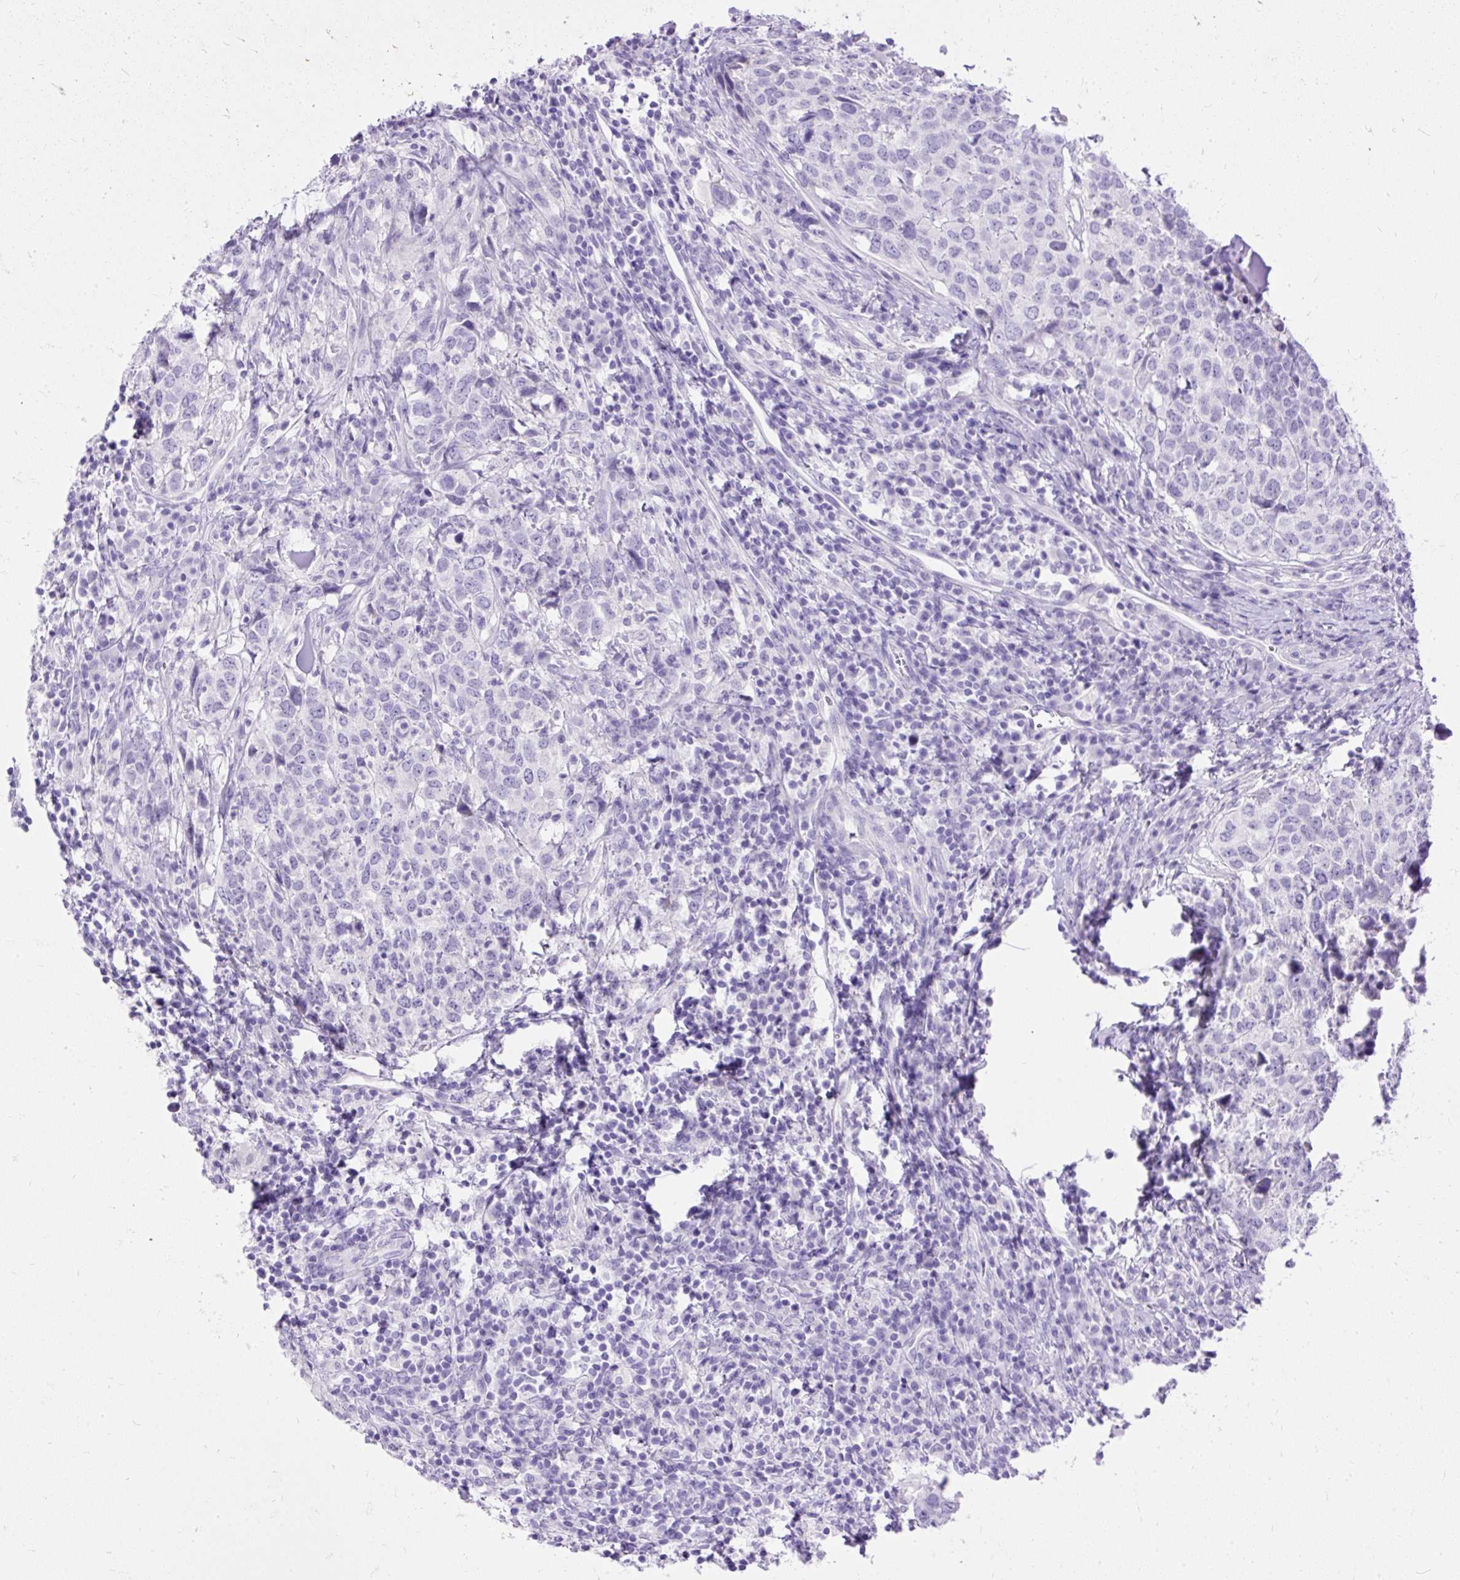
{"staining": {"intensity": "negative", "quantity": "none", "location": "none"}, "tissue": "head and neck cancer", "cell_type": "Tumor cells", "image_type": "cancer", "snomed": [{"axis": "morphology", "description": "Normal tissue, NOS"}, {"axis": "morphology", "description": "Squamous cell carcinoma, NOS"}, {"axis": "topography", "description": "Skeletal muscle"}, {"axis": "topography", "description": "Vascular tissue"}, {"axis": "topography", "description": "Peripheral nerve tissue"}, {"axis": "topography", "description": "Head-Neck"}], "caption": "The IHC photomicrograph has no significant positivity in tumor cells of head and neck squamous cell carcinoma tissue.", "gene": "HEY1", "patient": {"sex": "male", "age": 66}}